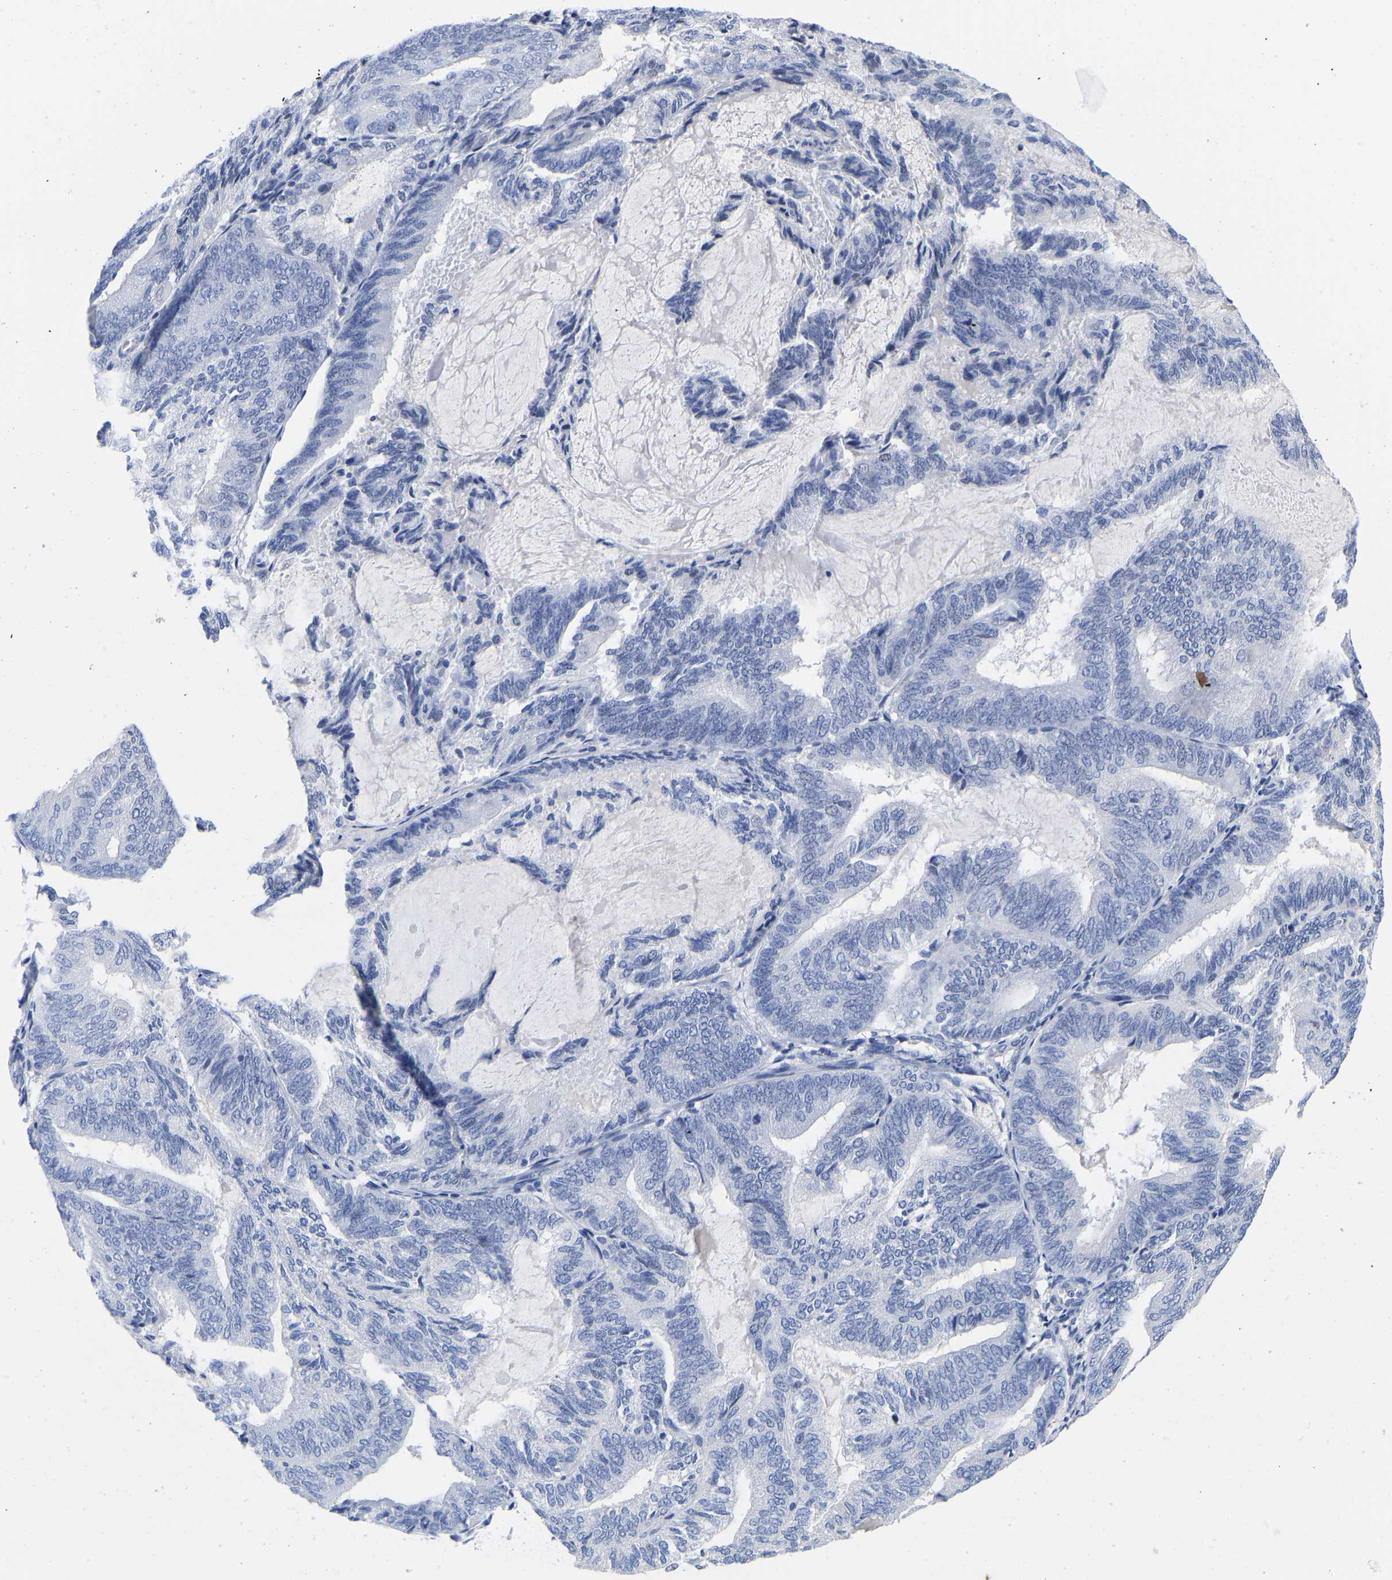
{"staining": {"intensity": "negative", "quantity": "none", "location": "none"}, "tissue": "endometrial cancer", "cell_type": "Tumor cells", "image_type": "cancer", "snomed": [{"axis": "morphology", "description": "Adenocarcinoma, NOS"}, {"axis": "topography", "description": "Endometrium"}], "caption": "Immunohistochemical staining of endometrial adenocarcinoma displays no significant expression in tumor cells.", "gene": "GPA33", "patient": {"sex": "female", "age": 81}}